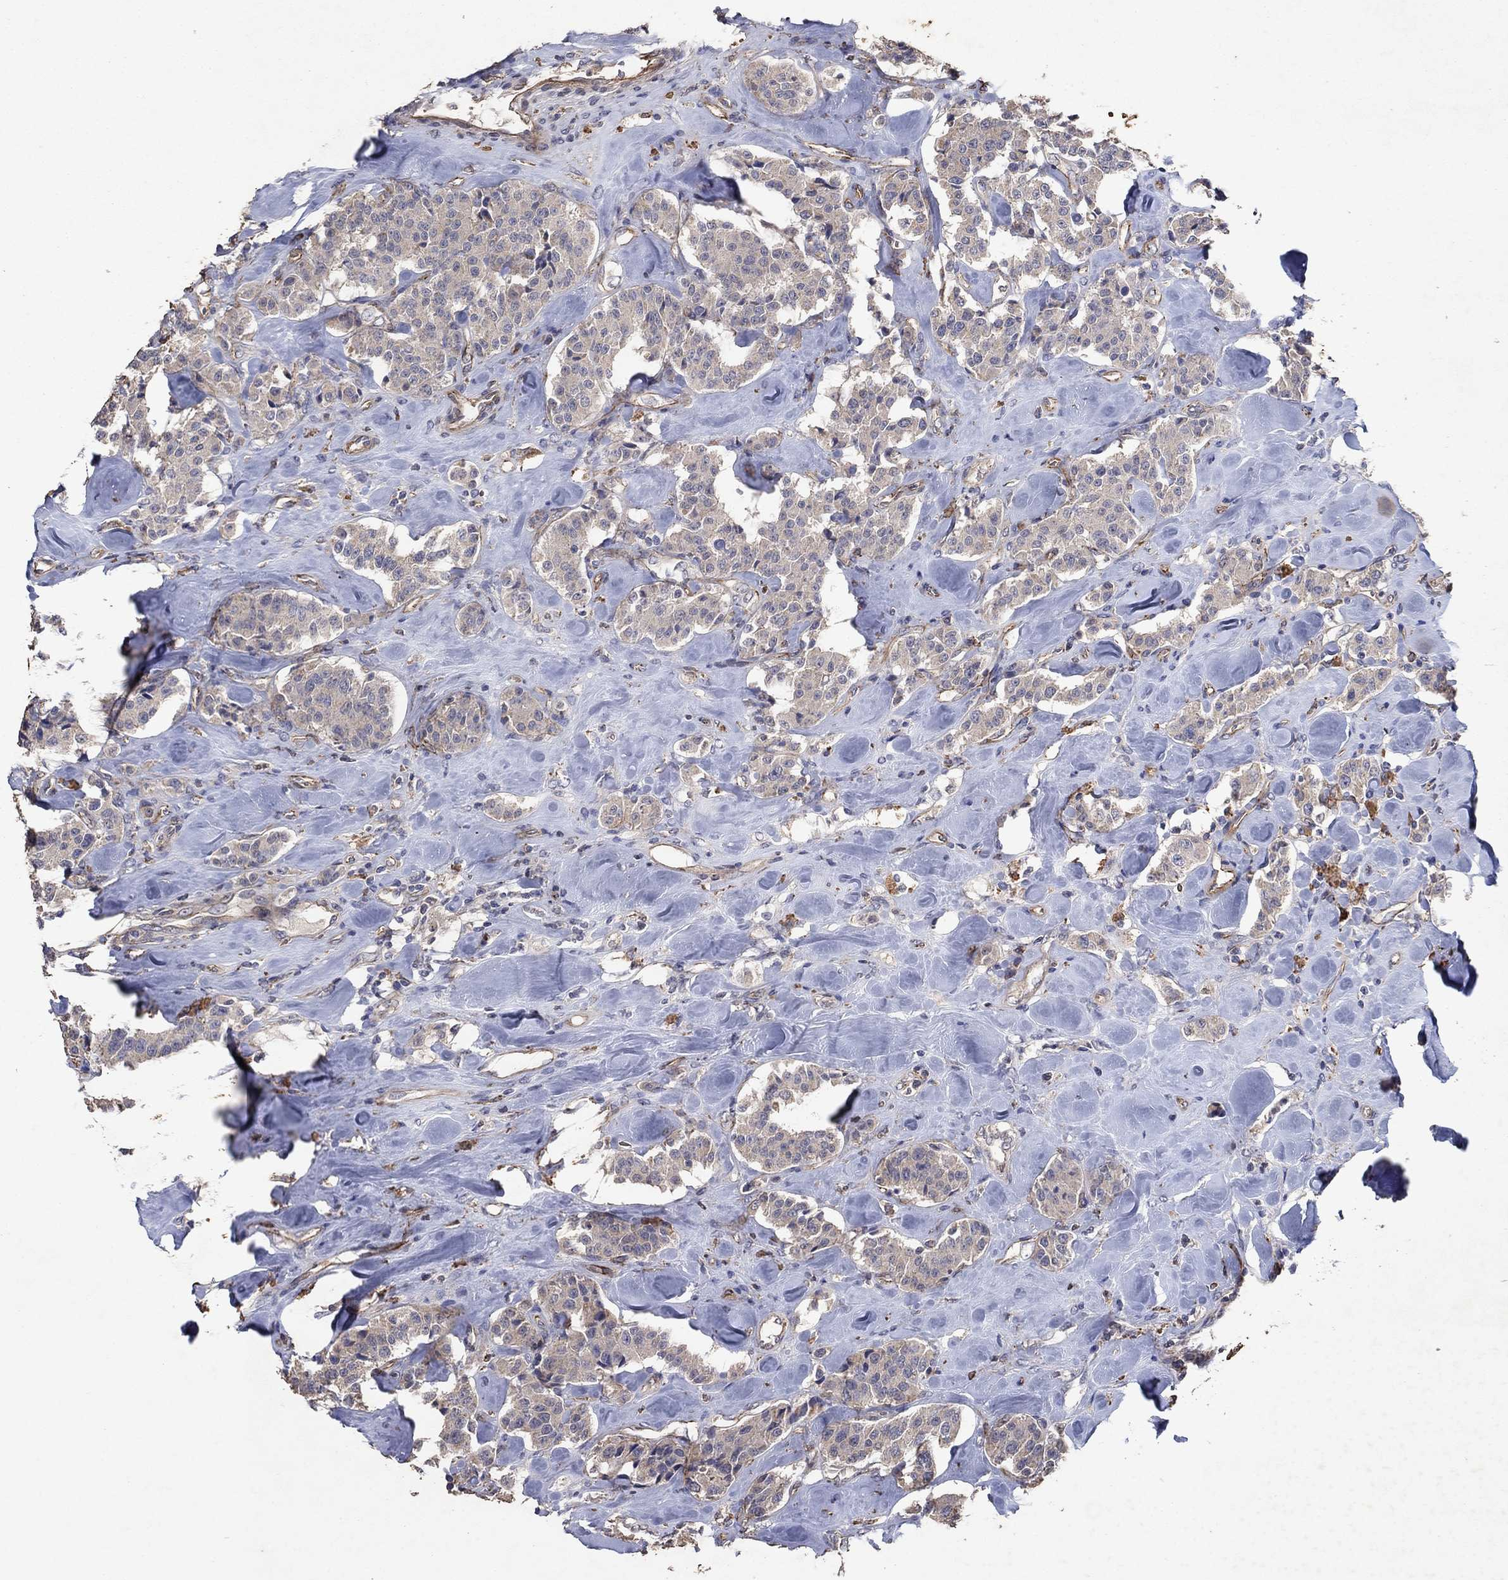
{"staining": {"intensity": "weak", "quantity": "25%-75%", "location": "cytoplasmic/membranous"}, "tissue": "carcinoid", "cell_type": "Tumor cells", "image_type": "cancer", "snomed": [{"axis": "morphology", "description": "Carcinoid, malignant, NOS"}, {"axis": "topography", "description": "Pancreas"}], "caption": "The photomicrograph displays immunohistochemical staining of carcinoid (malignant). There is weak cytoplasmic/membranous staining is seen in approximately 25%-75% of tumor cells.", "gene": "FRG1", "patient": {"sex": "male", "age": 41}}